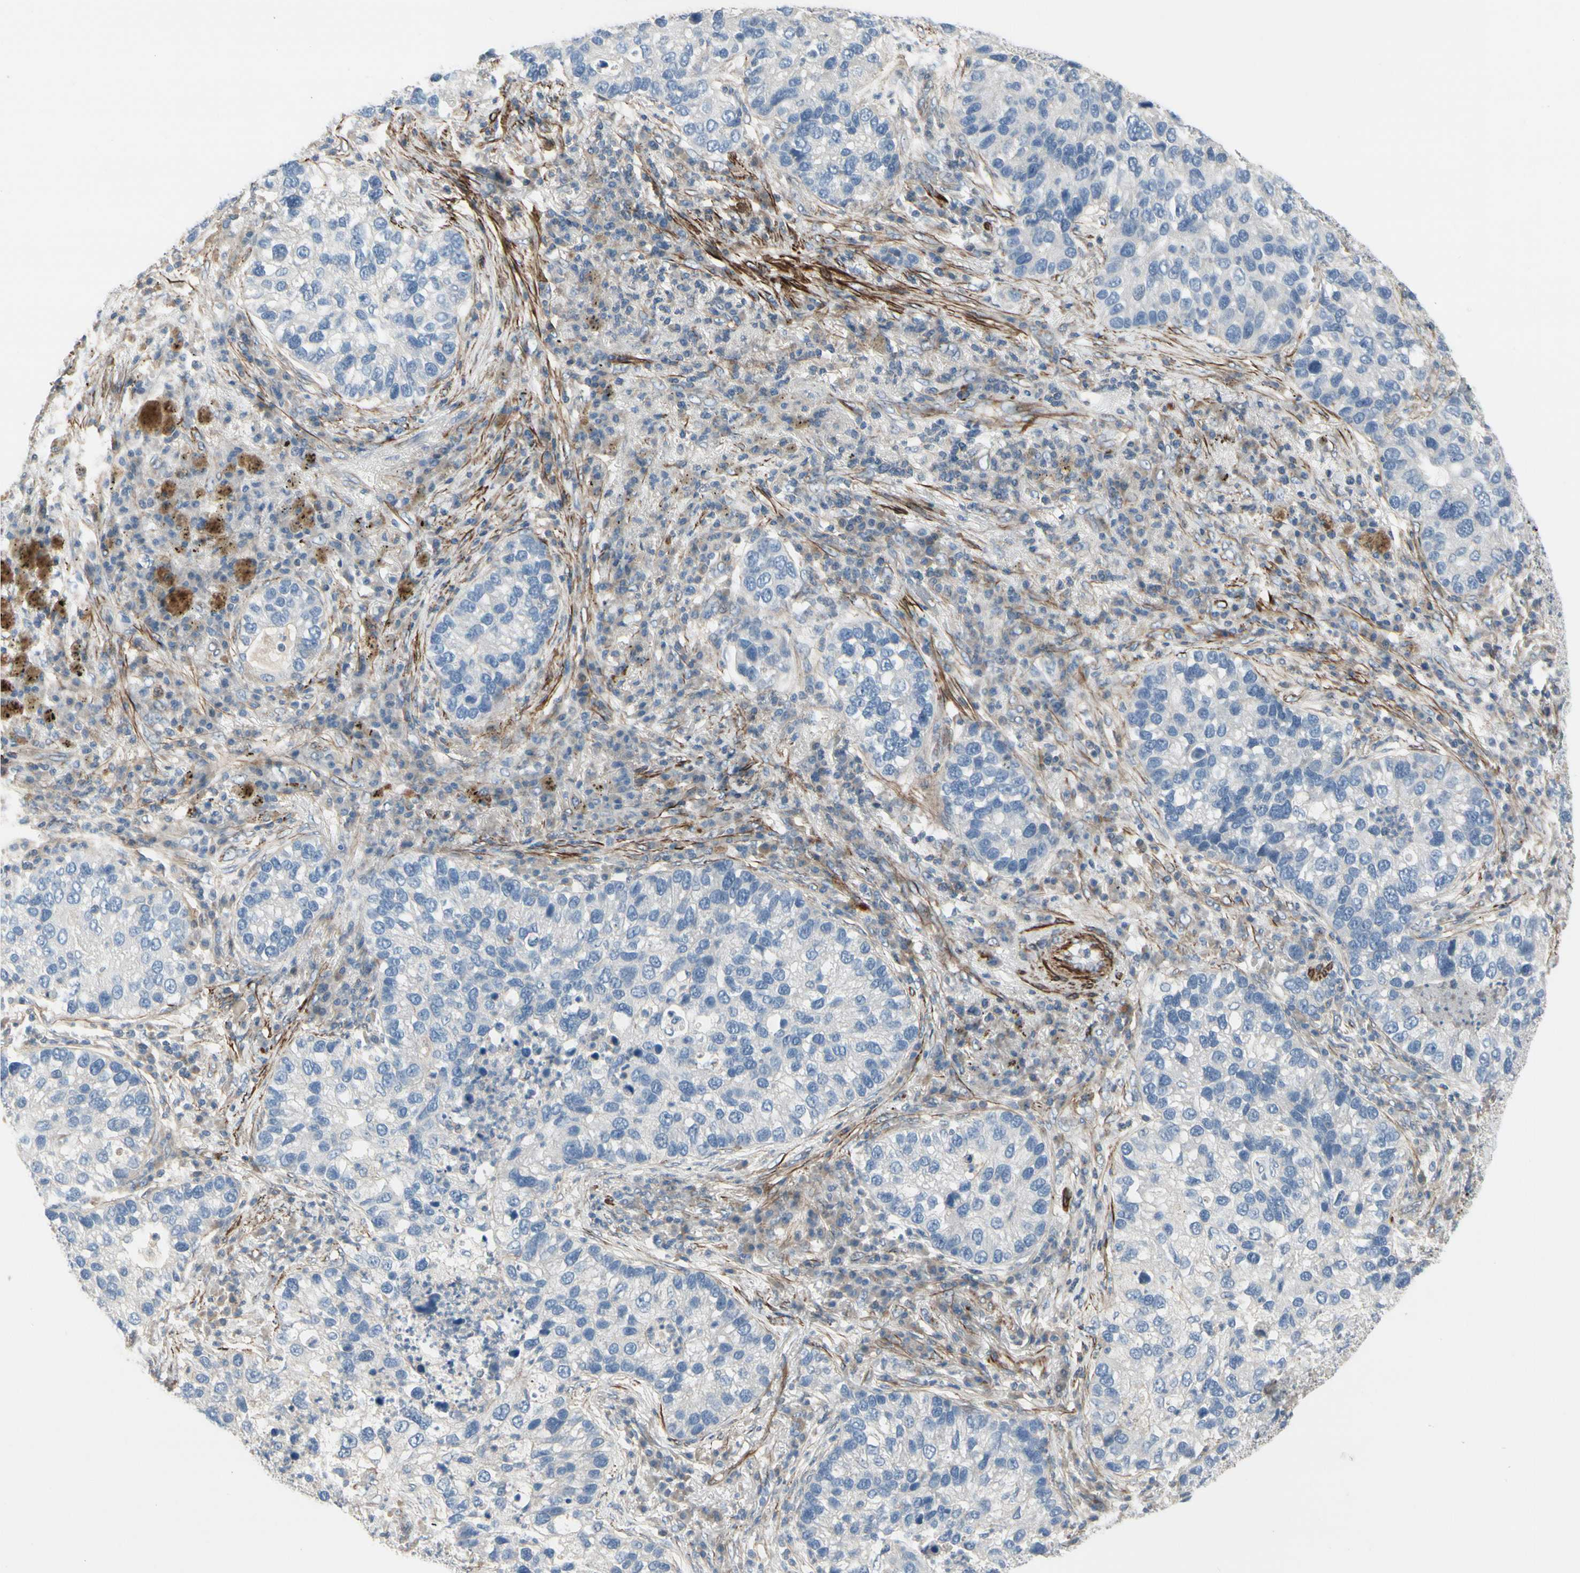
{"staining": {"intensity": "negative", "quantity": "none", "location": "none"}, "tissue": "lung cancer", "cell_type": "Tumor cells", "image_type": "cancer", "snomed": [{"axis": "morphology", "description": "Normal tissue, NOS"}, {"axis": "morphology", "description": "Adenocarcinoma, NOS"}, {"axis": "topography", "description": "Bronchus"}, {"axis": "topography", "description": "Lung"}], "caption": "High power microscopy histopathology image of an IHC image of lung cancer, revealing no significant positivity in tumor cells.", "gene": "TPM1", "patient": {"sex": "male", "age": 54}}